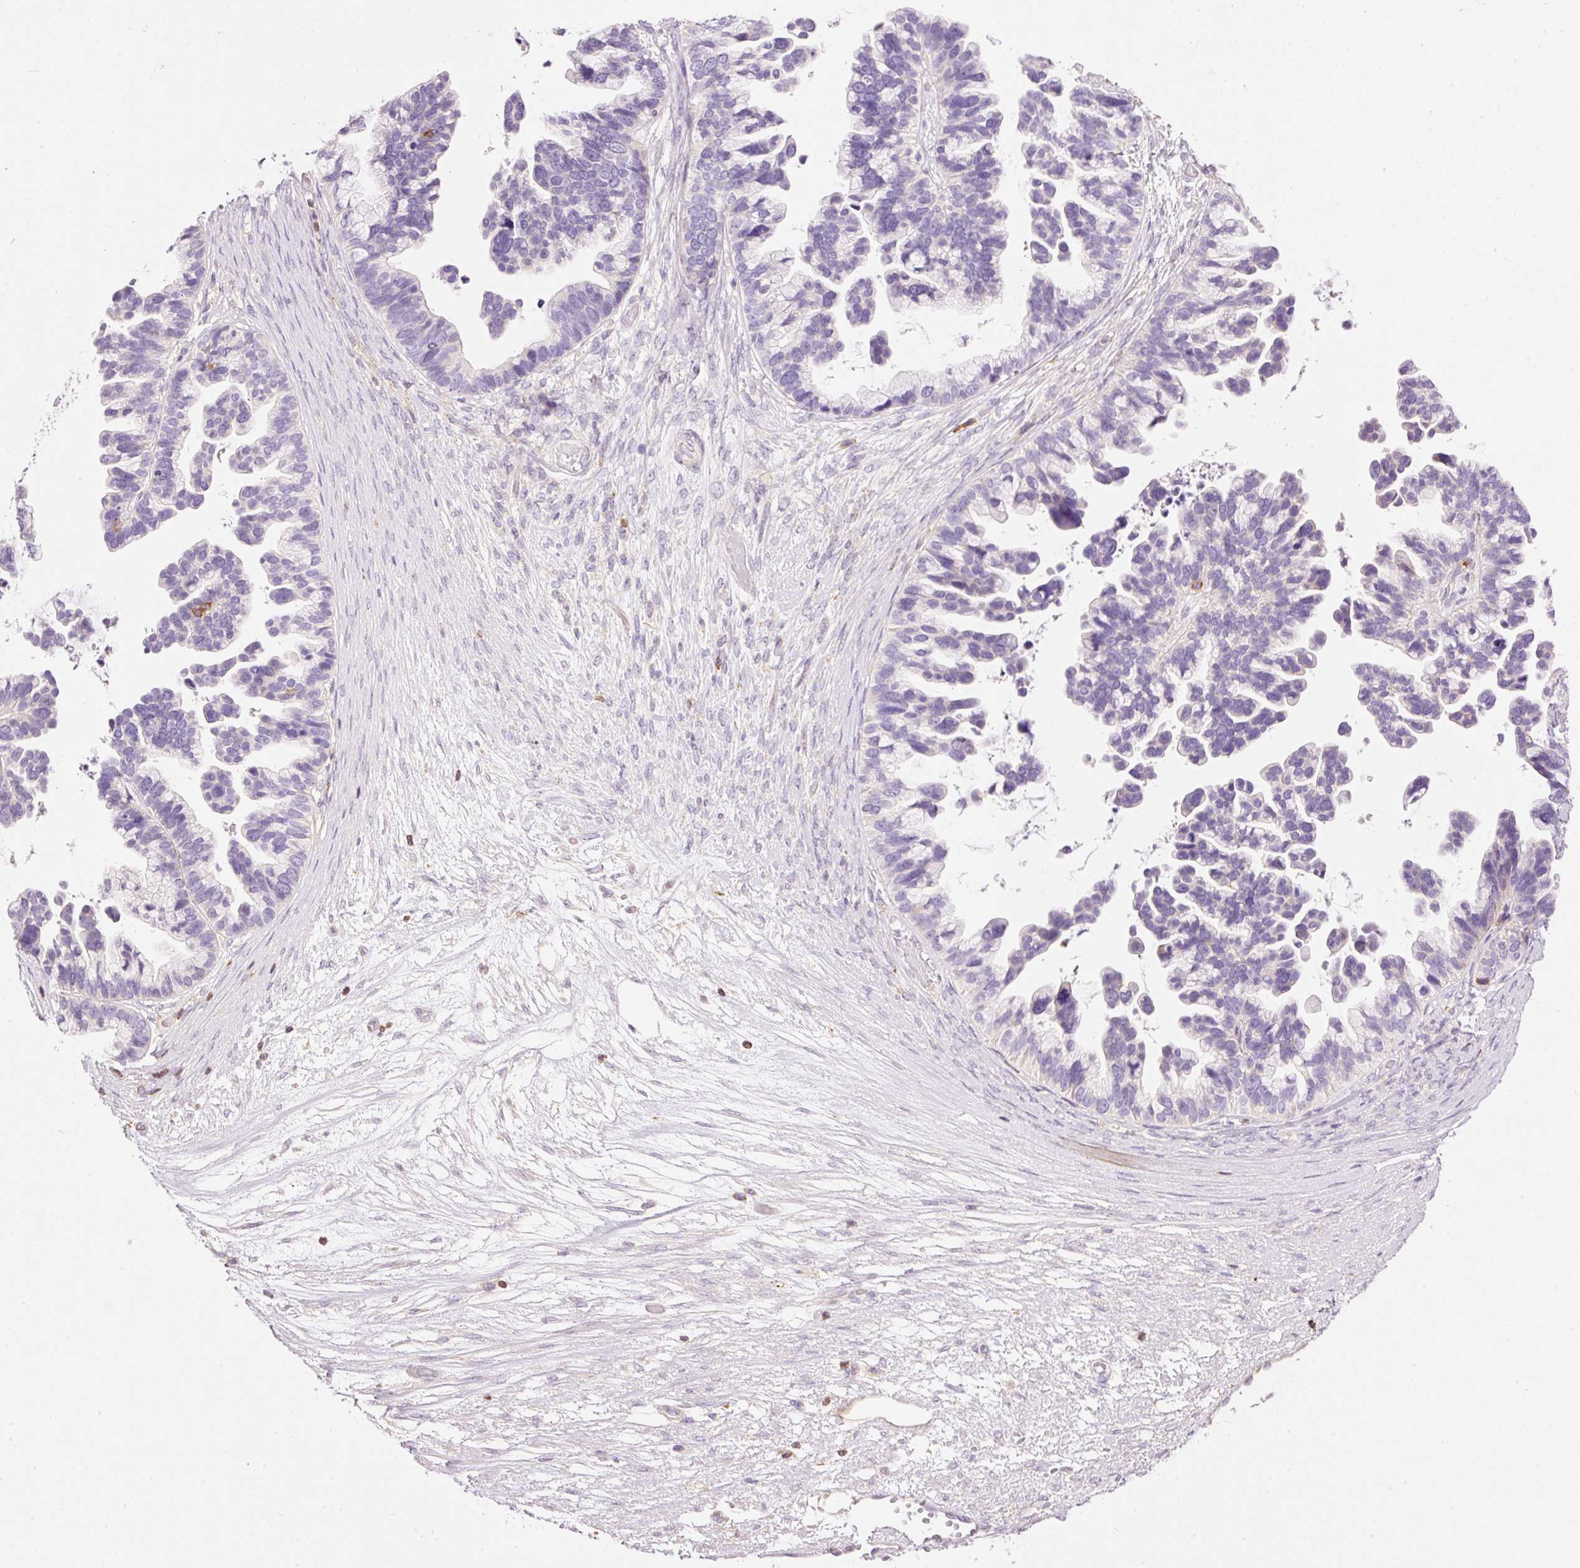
{"staining": {"intensity": "negative", "quantity": "none", "location": "none"}, "tissue": "ovarian cancer", "cell_type": "Tumor cells", "image_type": "cancer", "snomed": [{"axis": "morphology", "description": "Cystadenocarcinoma, serous, NOS"}, {"axis": "topography", "description": "Ovary"}], "caption": "Protein analysis of ovarian serous cystadenocarcinoma displays no significant staining in tumor cells.", "gene": "DOK6", "patient": {"sex": "female", "age": 56}}